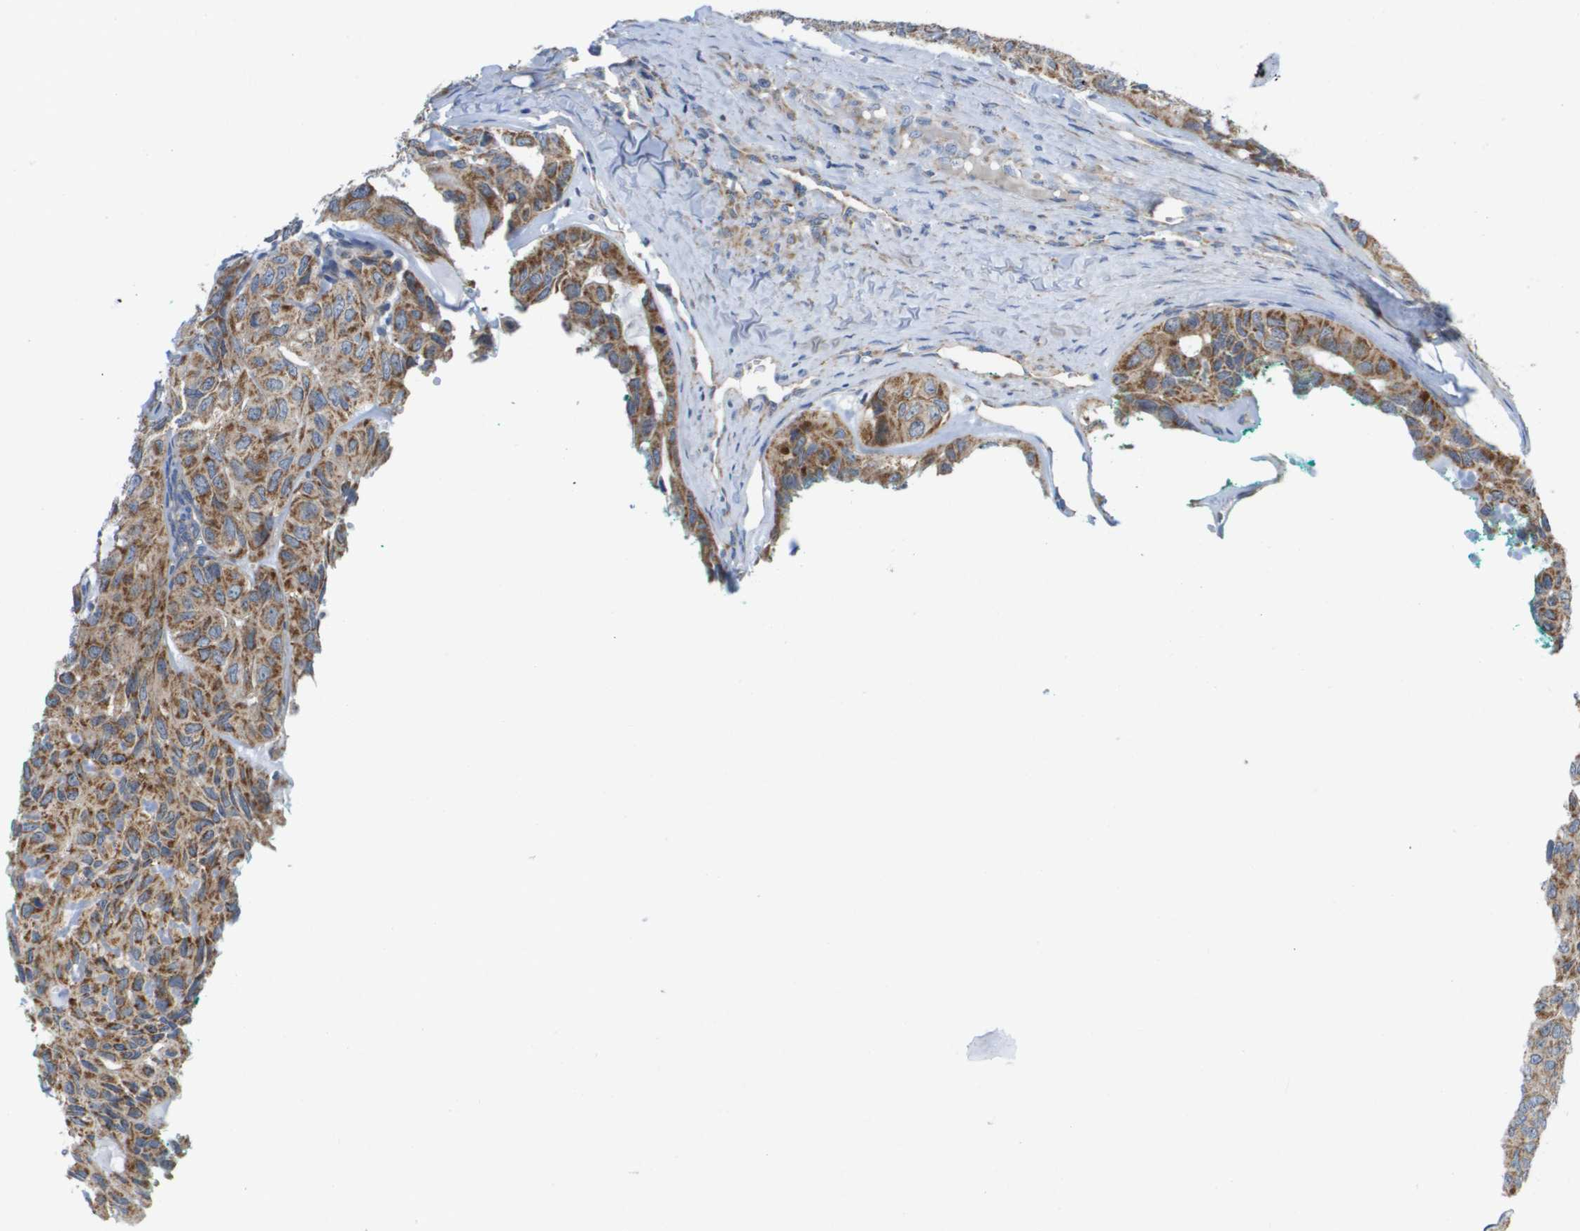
{"staining": {"intensity": "moderate", "quantity": ">75%", "location": "cytoplasmic/membranous"}, "tissue": "head and neck cancer", "cell_type": "Tumor cells", "image_type": "cancer", "snomed": [{"axis": "morphology", "description": "Adenocarcinoma, NOS"}, {"axis": "topography", "description": "Salivary gland, NOS"}, {"axis": "topography", "description": "Head-Neck"}], "caption": "Immunohistochemical staining of head and neck cancer (adenocarcinoma) exhibits medium levels of moderate cytoplasmic/membranous protein staining in approximately >75% of tumor cells.", "gene": "FIS1", "patient": {"sex": "female", "age": 76}}